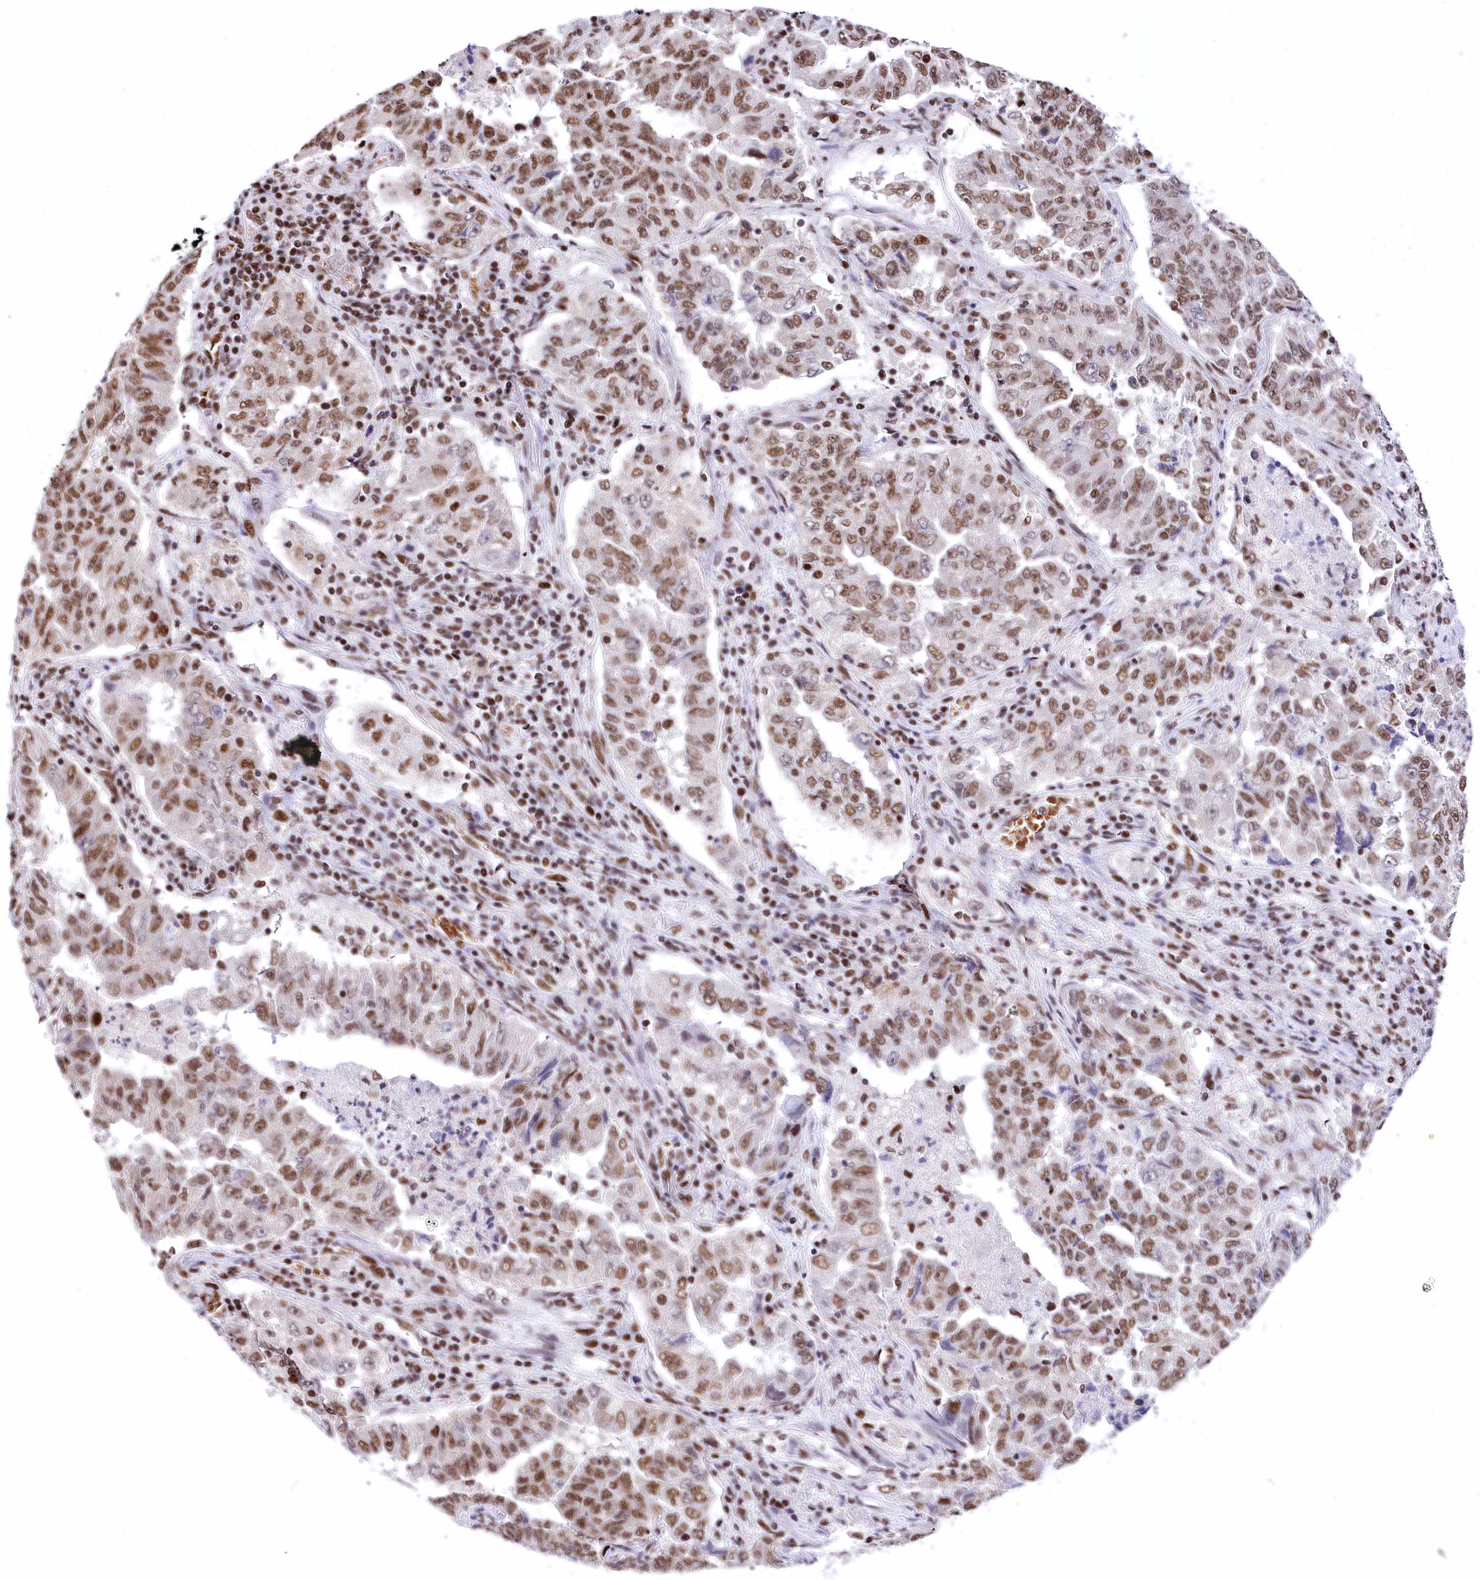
{"staining": {"intensity": "moderate", "quantity": ">75%", "location": "nuclear"}, "tissue": "lung cancer", "cell_type": "Tumor cells", "image_type": "cancer", "snomed": [{"axis": "morphology", "description": "Adenocarcinoma, NOS"}, {"axis": "topography", "description": "Lung"}], "caption": "This image shows lung adenocarcinoma stained with immunohistochemistry to label a protein in brown. The nuclear of tumor cells show moderate positivity for the protein. Nuclei are counter-stained blue.", "gene": "POU4F3", "patient": {"sex": "female", "age": 51}}